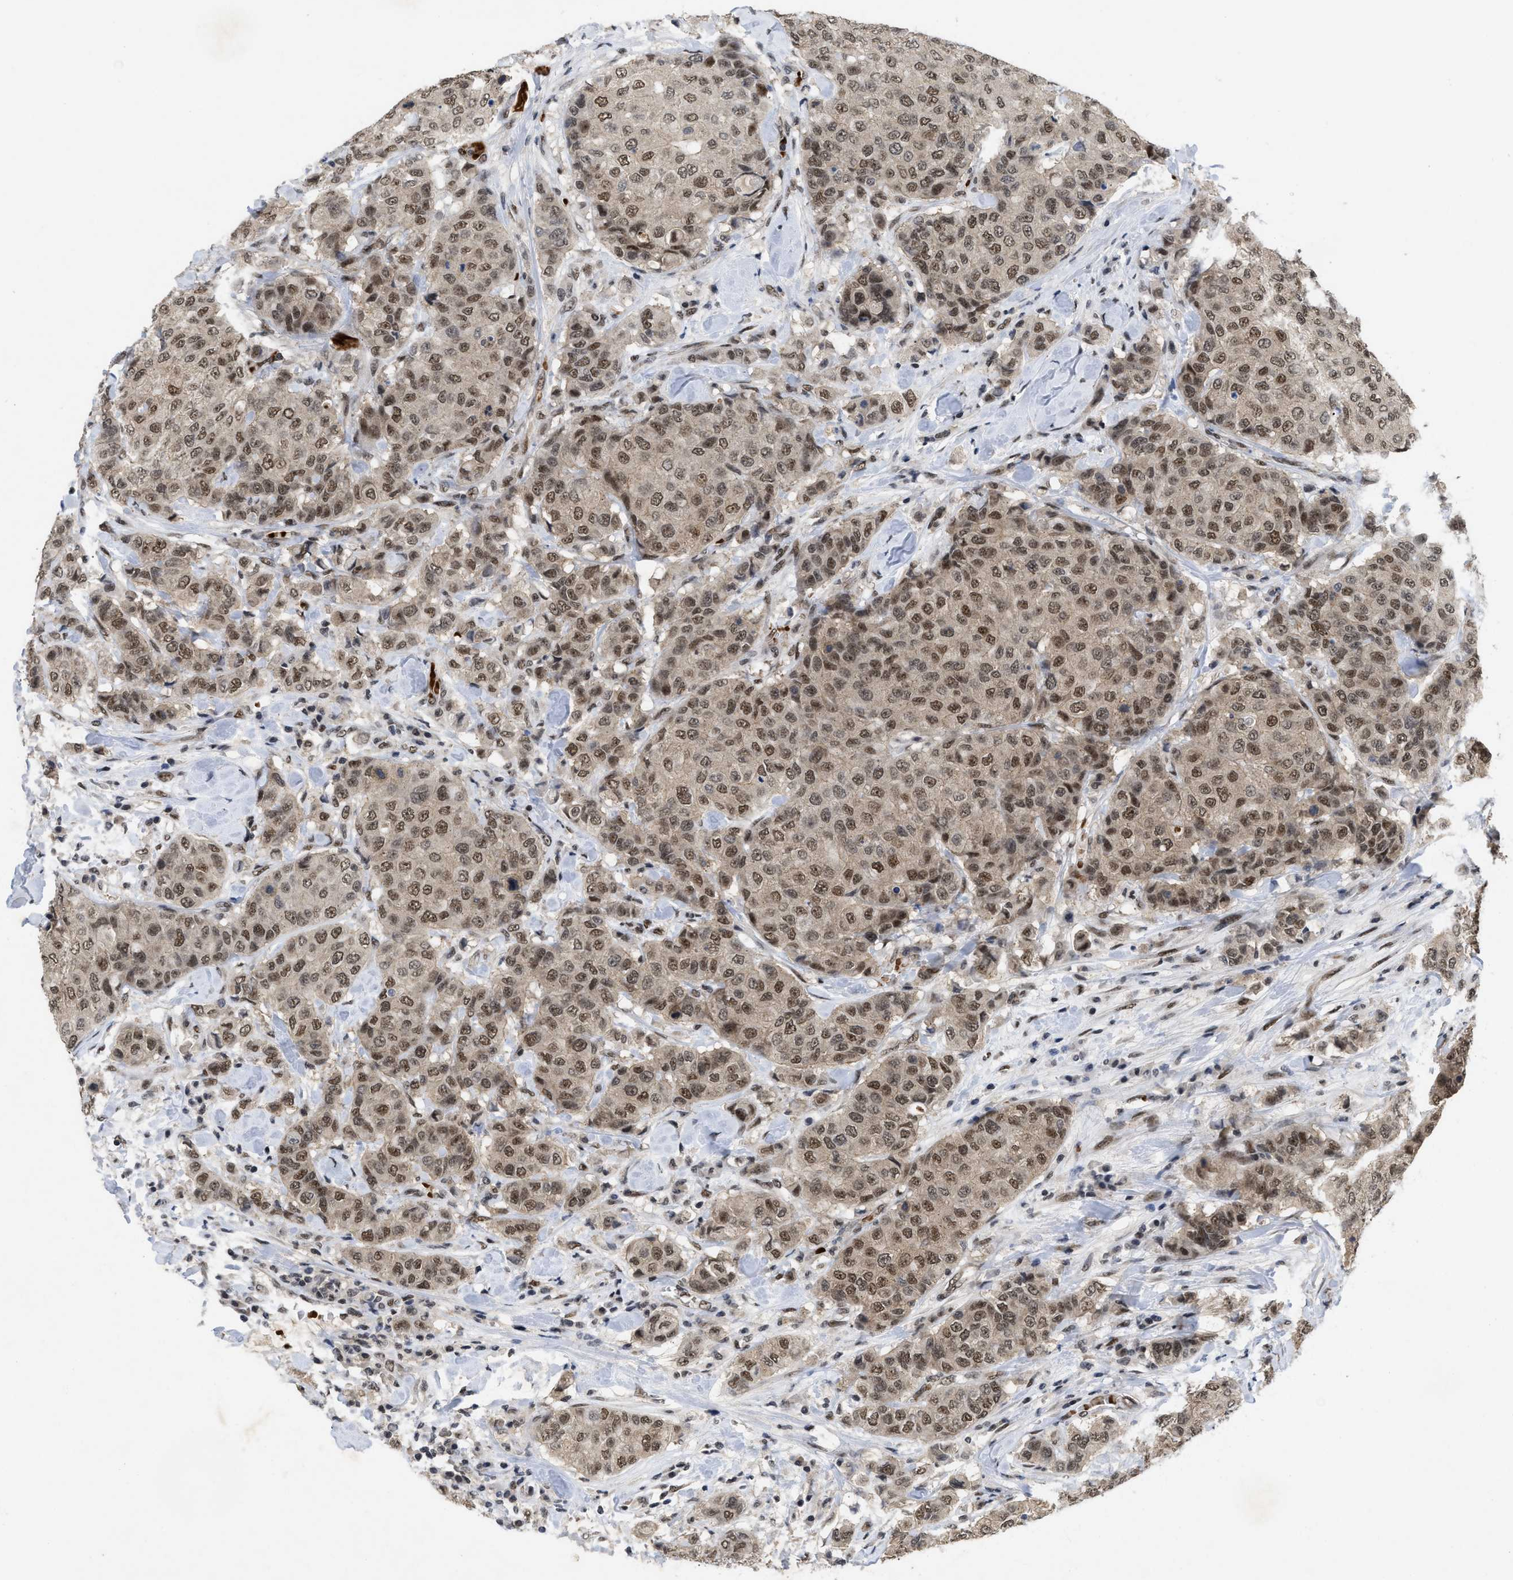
{"staining": {"intensity": "moderate", "quantity": ">75%", "location": "nuclear"}, "tissue": "breast cancer", "cell_type": "Tumor cells", "image_type": "cancer", "snomed": [{"axis": "morphology", "description": "Duct carcinoma"}, {"axis": "topography", "description": "Breast"}], "caption": "This is a micrograph of immunohistochemistry (IHC) staining of breast invasive ductal carcinoma, which shows moderate positivity in the nuclear of tumor cells.", "gene": "ZNF346", "patient": {"sex": "female", "age": 27}}